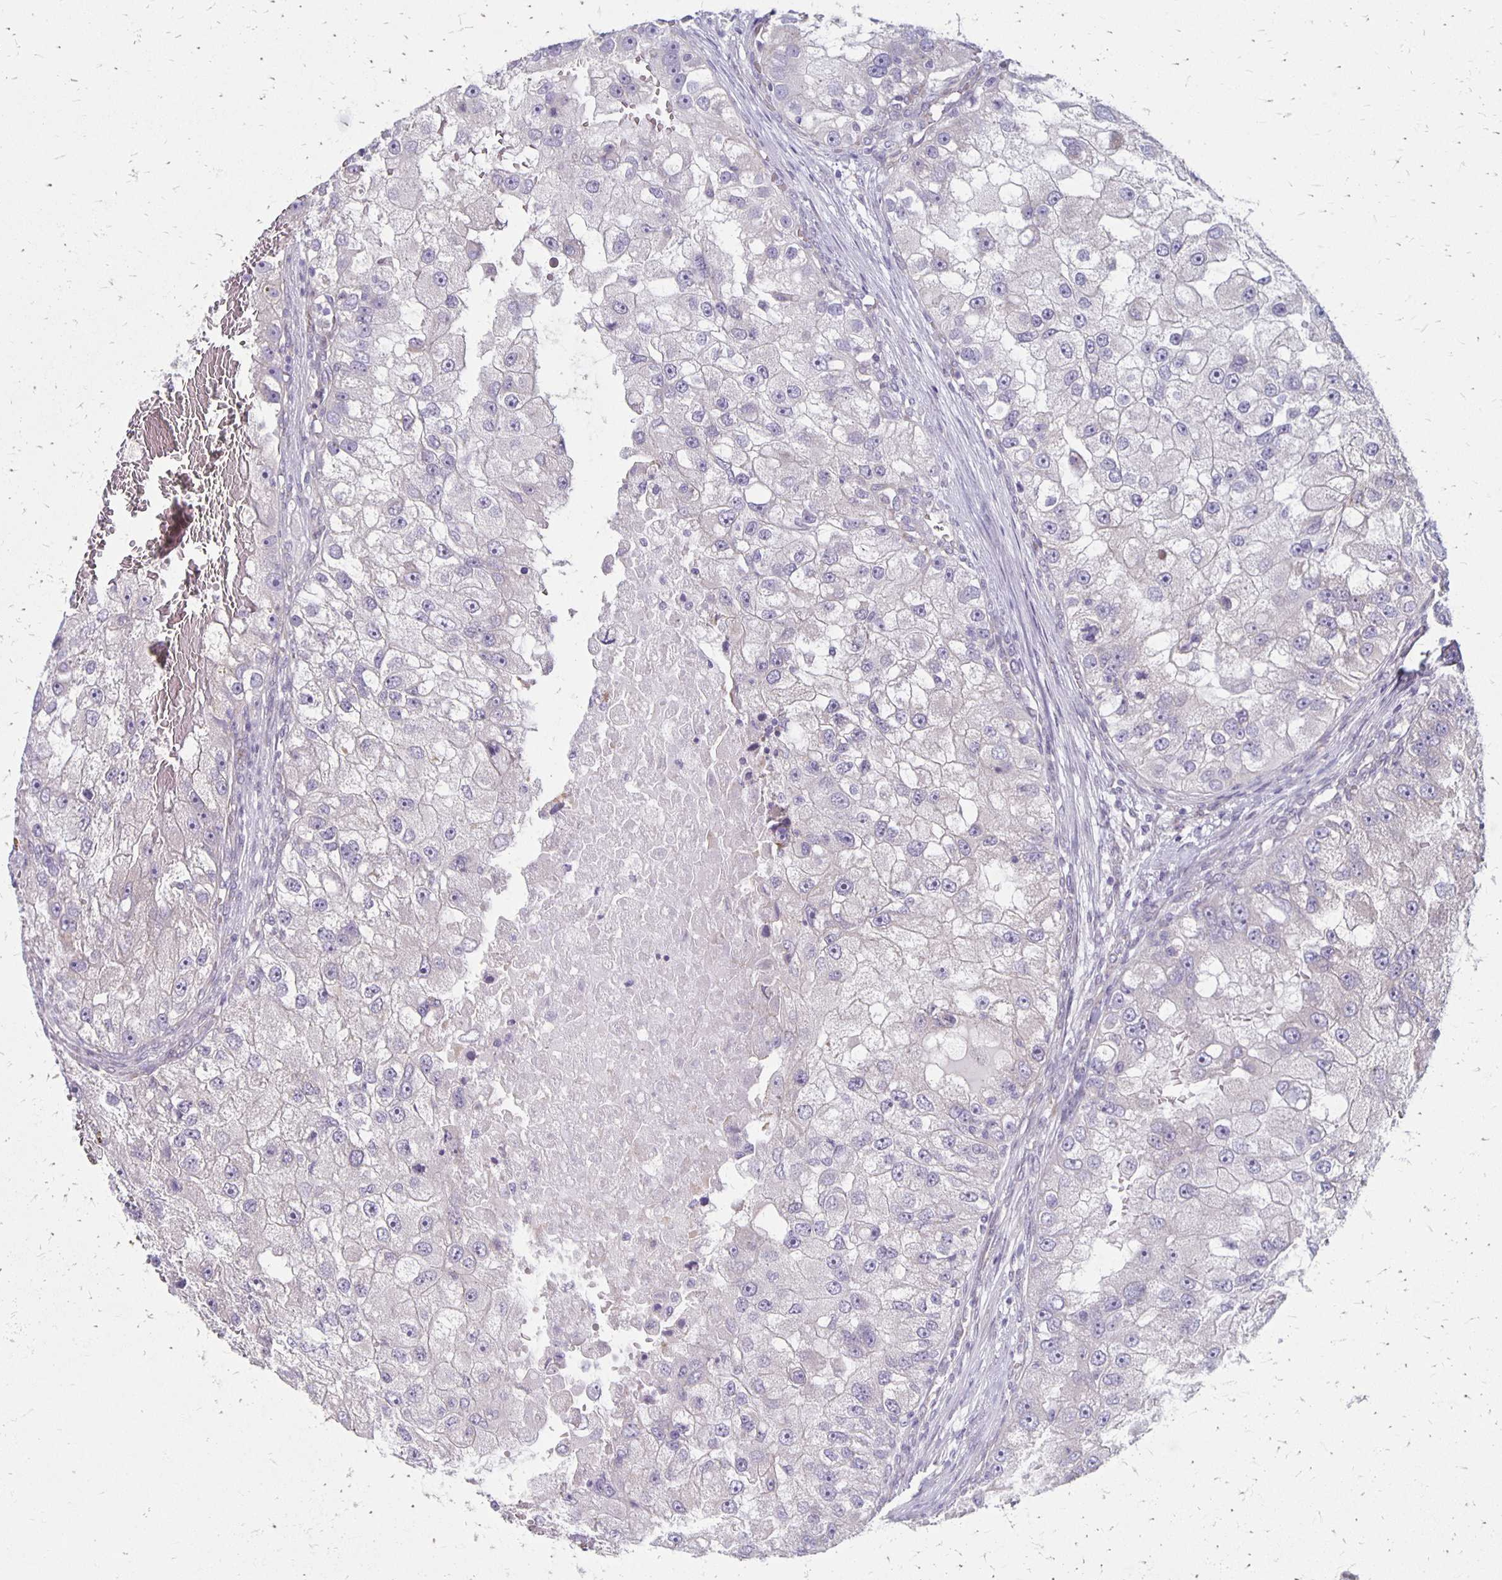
{"staining": {"intensity": "negative", "quantity": "none", "location": "none"}, "tissue": "renal cancer", "cell_type": "Tumor cells", "image_type": "cancer", "snomed": [{"axis": "morphology", "description": "Adenocarcinoma, NOS"}, {"axis": "topography", "description": "Kidney"}], "caption": "Histopathology image shows no protein positivity in tumor cells of adenocarcinoma (renal) tissue.", "gene": "HOMER1", "patient": {"sex": "male", "age": 63}}